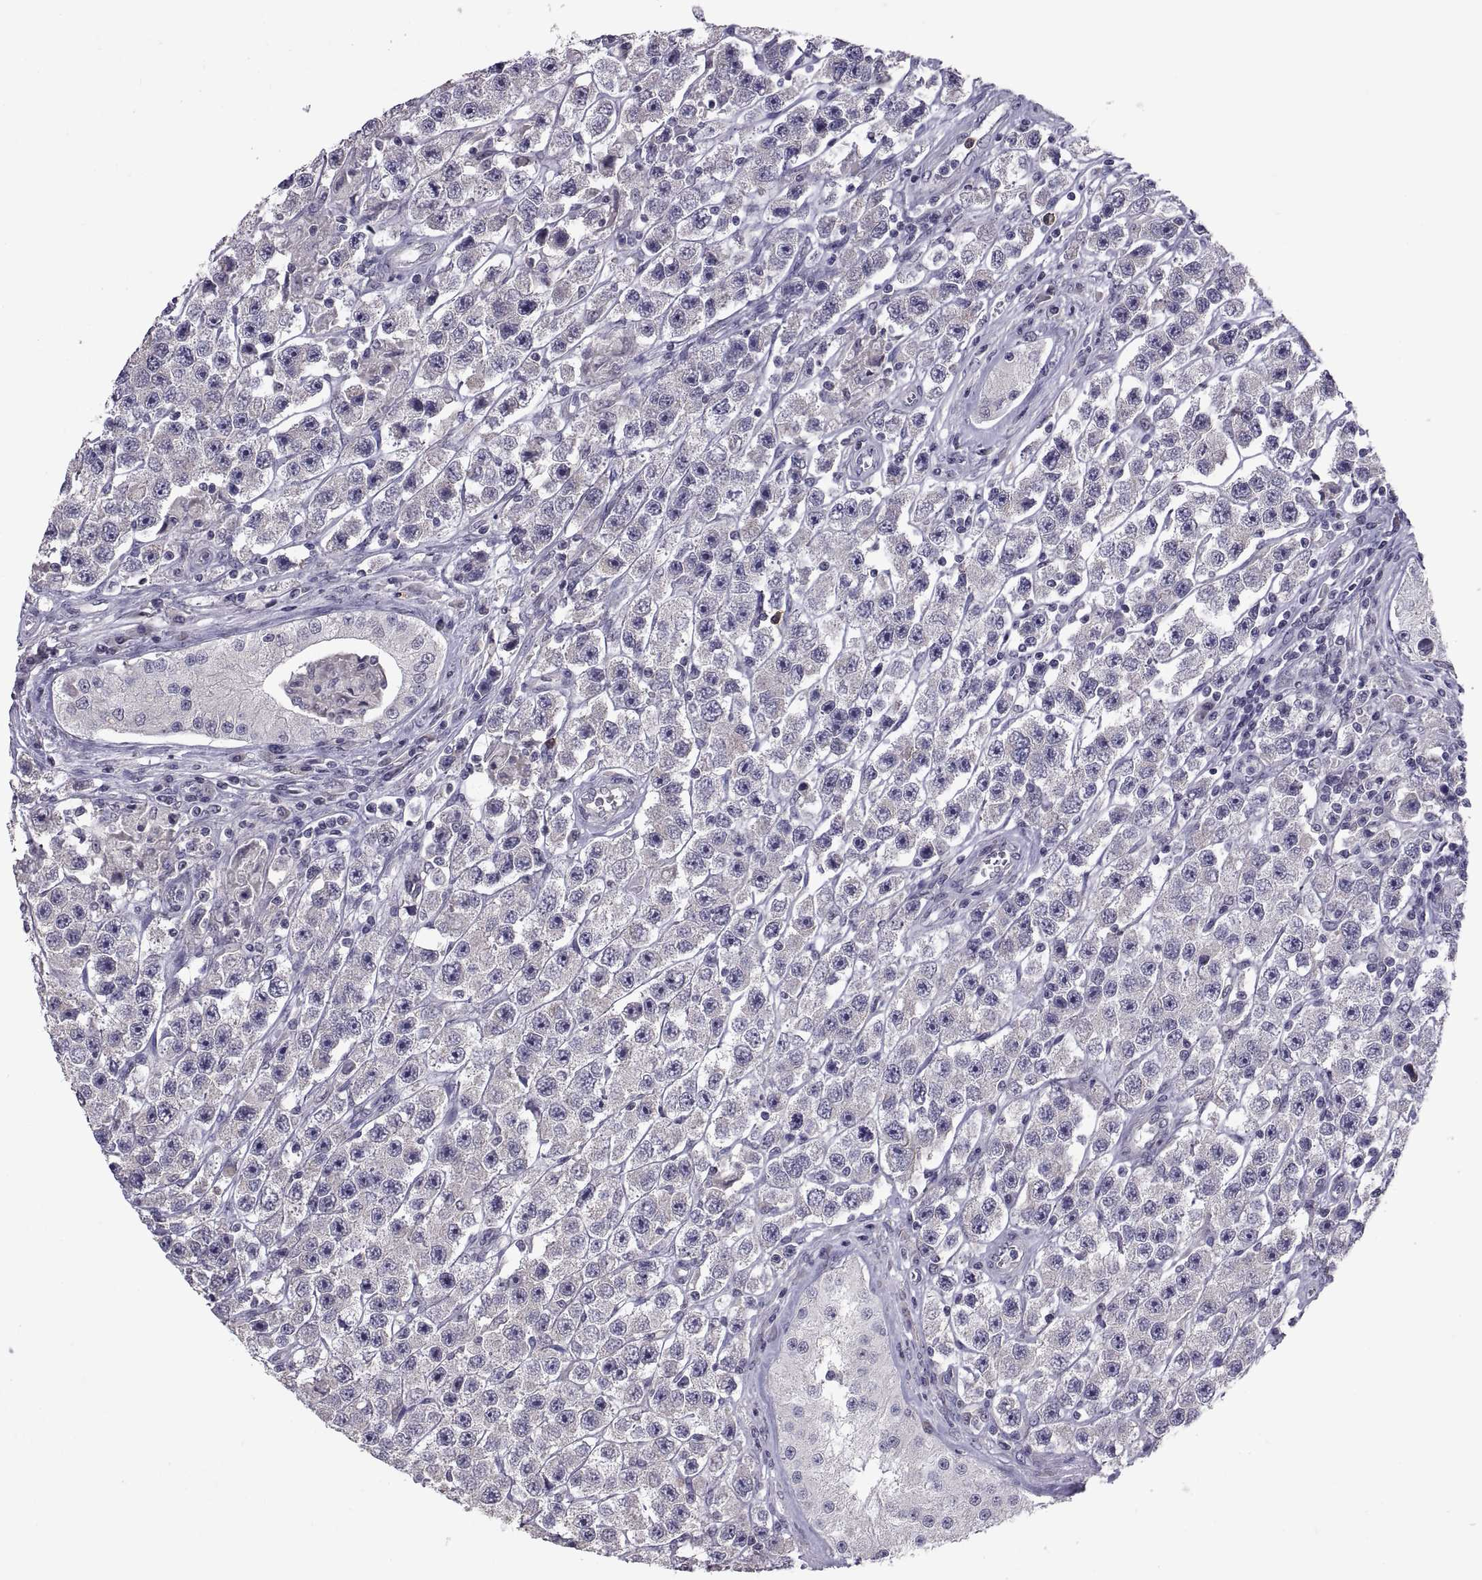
{"staining": {"intensity": "negative", "quantity": "none", "location": "none"}, "tissue": "testis cancer", "cell_type": "Tumor cells", "image_type": "cancer", "snomed": [{"axis": "morphology", "description": "Seminoma, NOS"}, {"axis": "topography", "description": "Testis"}], "caption": "An immunohistochemistry (IHC) histopathology image of seminoma (testis) is shown. There is no staining in tumor cells of seminoma (testis).", "gene": "NPTX2", "patient": {"sex": "male", "age": 45}}